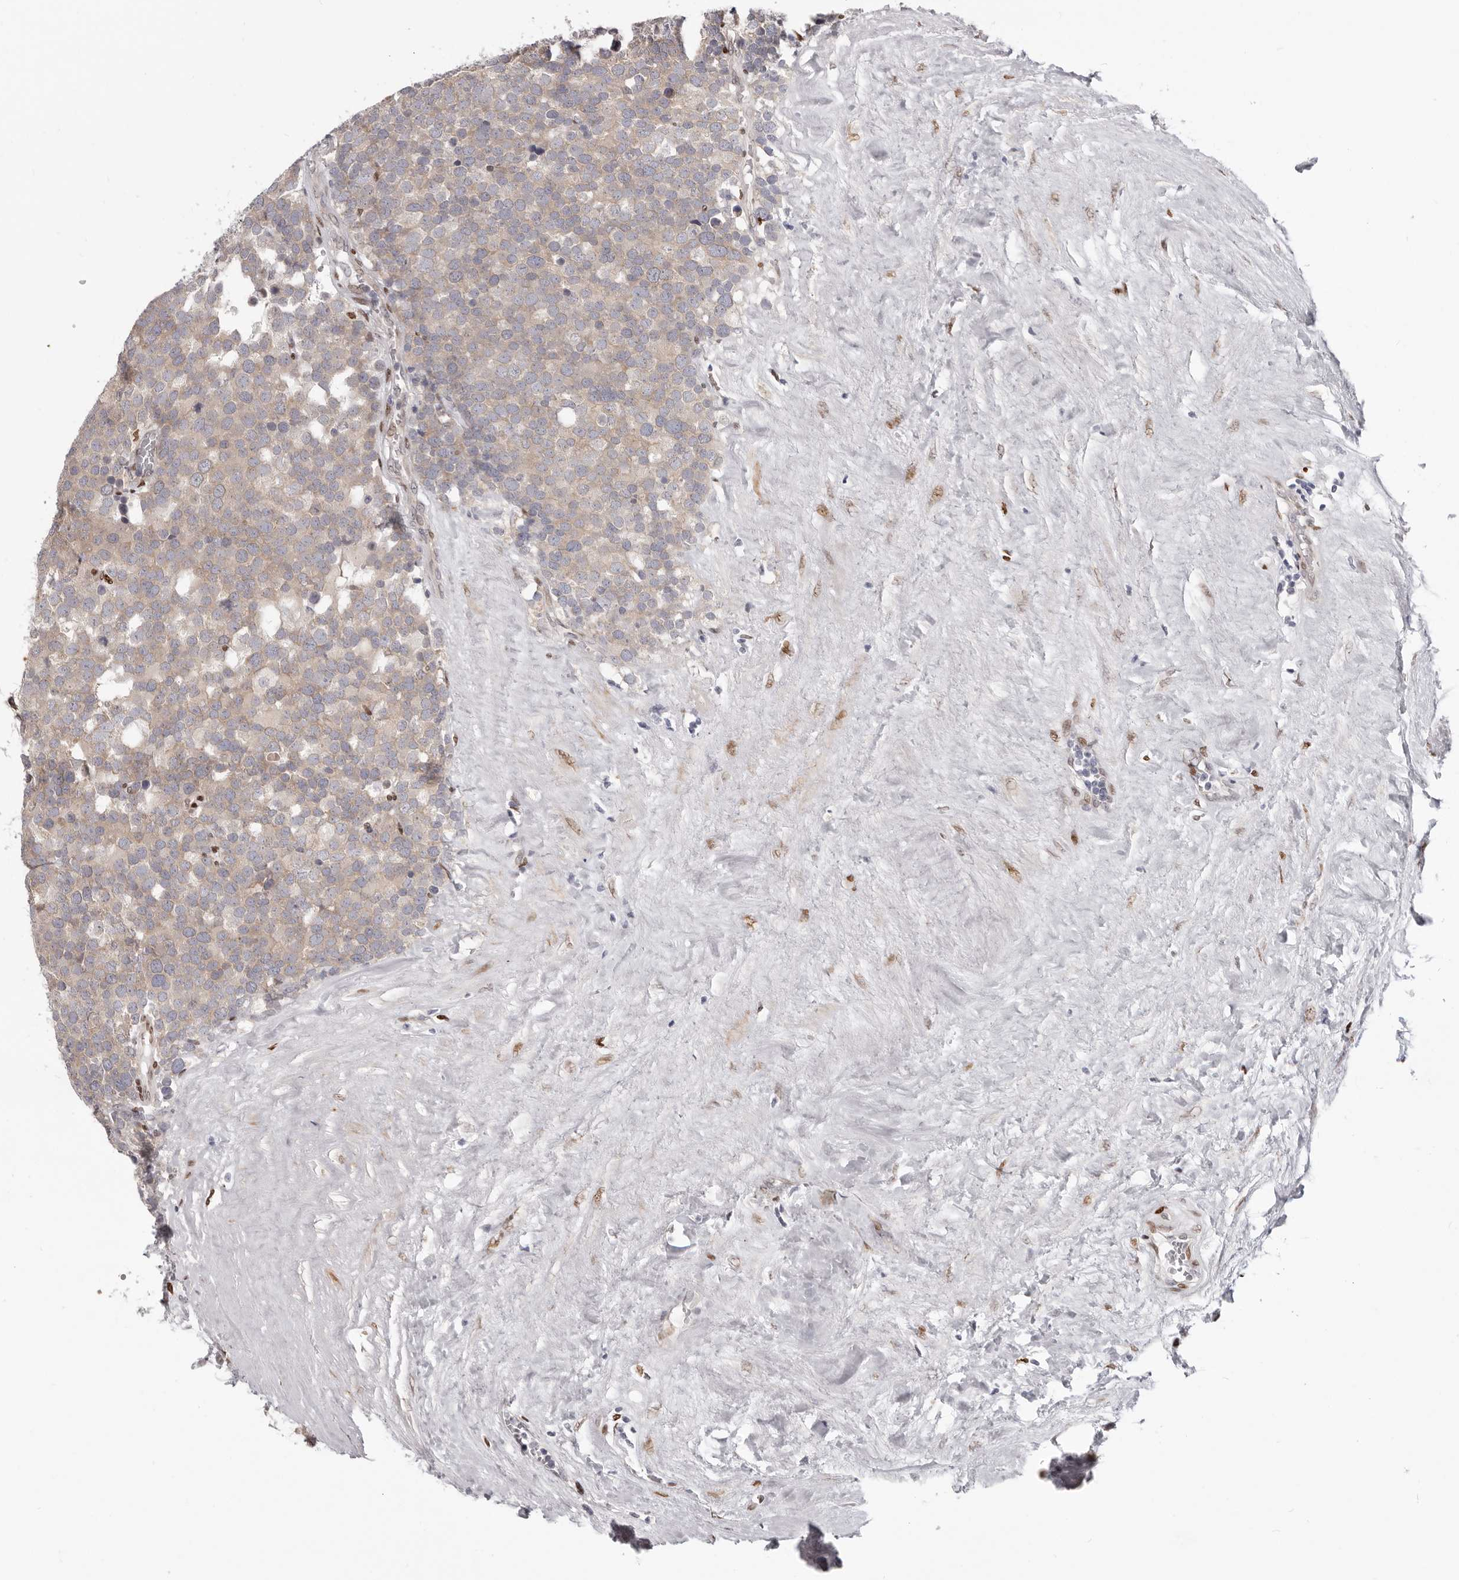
{"staining": {"intensity": "weak", "quantity": "<25%", "location": "cytoplasmic/membranous"}, "tissue": "testis cancer", "cell_type": "Tumor cells", "image_type": "cancer", "snomed": [{"axis": "morphology", "description": "Seminoma, NOS"}, {"axis": "topography", "description": "Testis"}], "caption": "Tumor cells are negative for protein expression in human testis cancer (seminoma). (IHC, brightfield microscopy, high magnification).", "gene": "SRP19", "patient": {"sex": "male", "age": 71}}